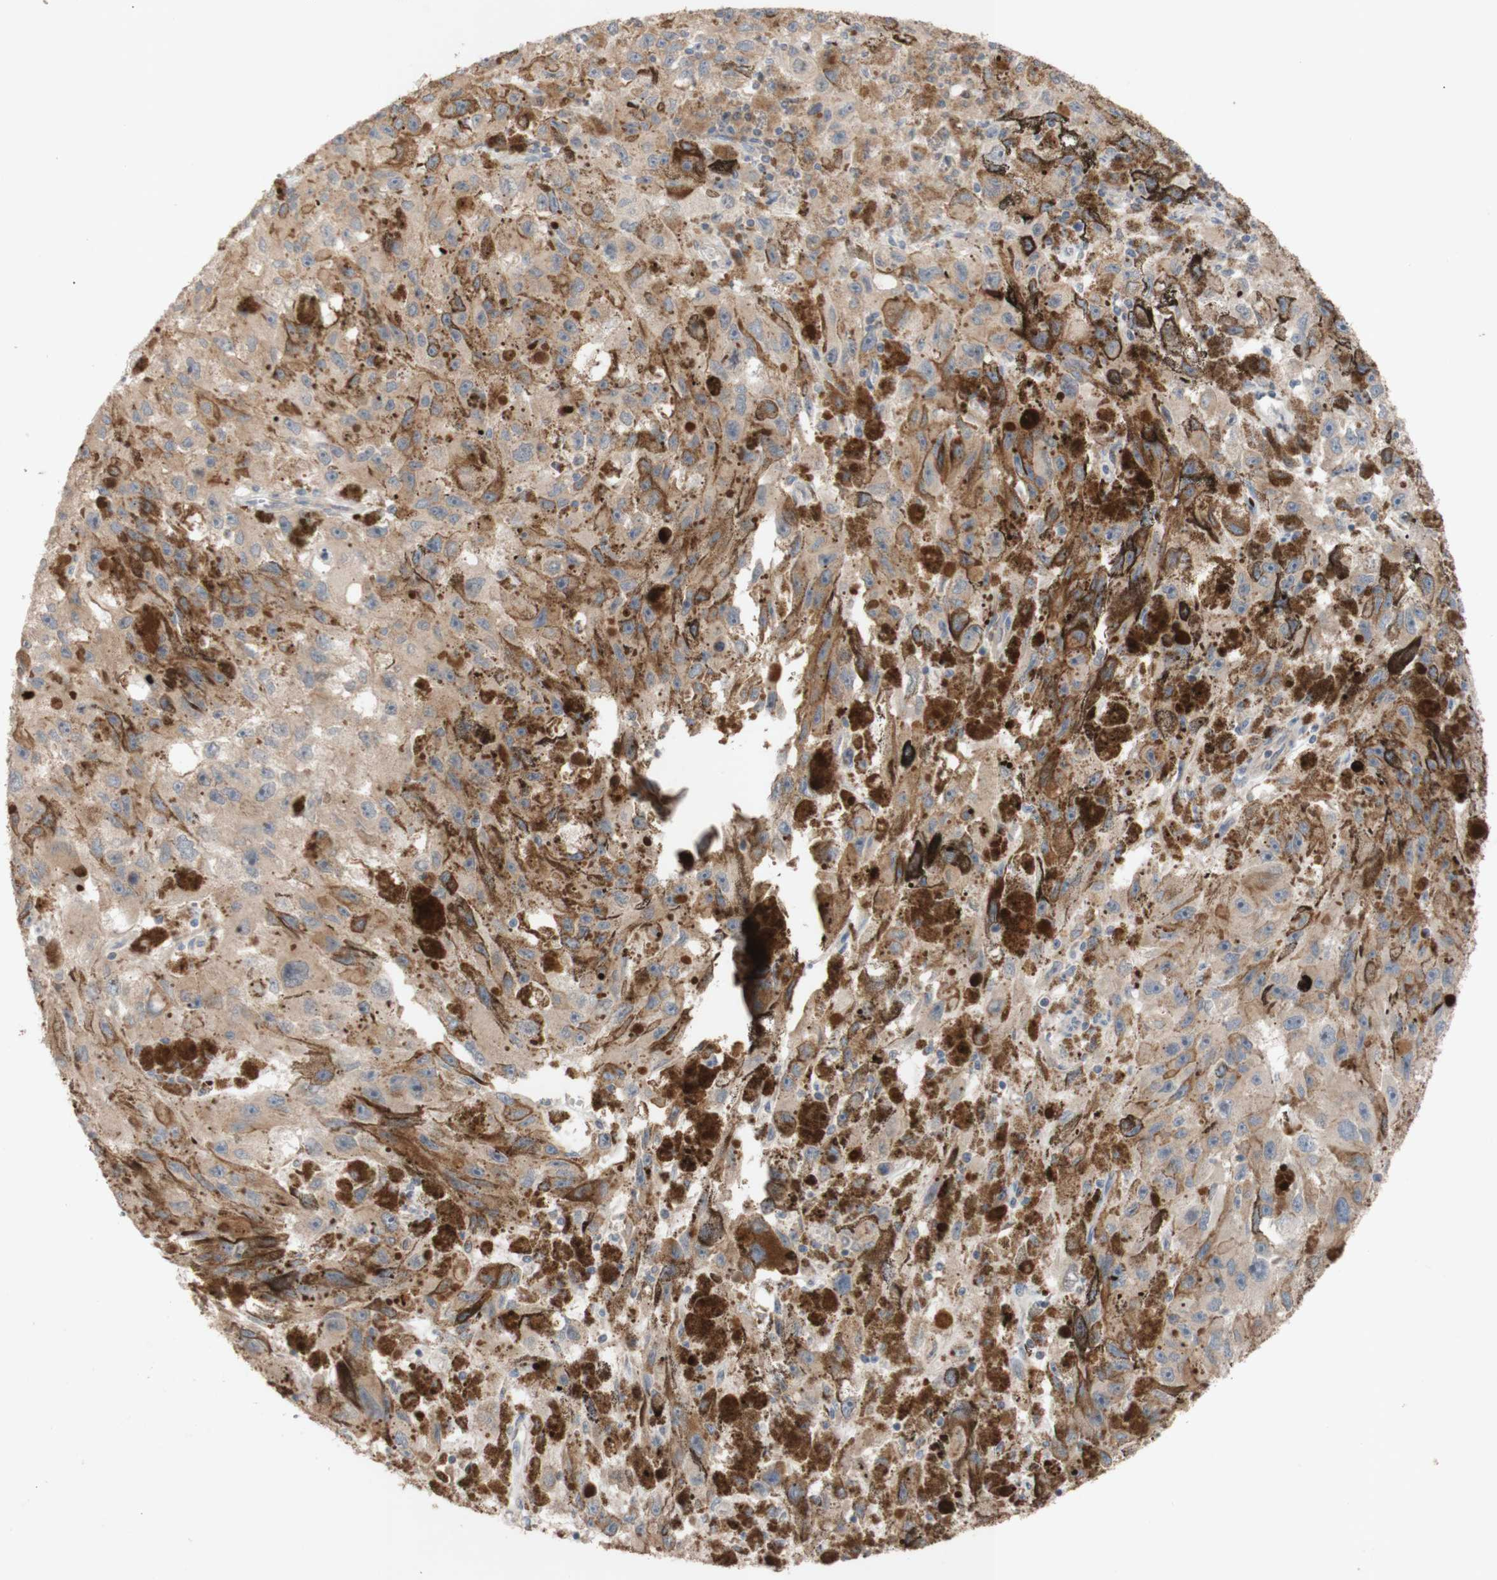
{"staining": {"intensity": "weak", "quantity": ">75%", "location": "cytoplasmic/membranous"}, "tissue": "melanoma", "cell_type": "Tumor cells", "image_type": "cancer", "snomed": [{"axis": "morphology", "description": "Malignant melanoma, NOS"}, {"axis": "topography", "description": "Skin"}], "caption": "High-power microscopy captured an immunohistochemistry (IHC) image of melanoma, revealing weak cytoplasmic/membranous staining in approximately >75% of tumor cells. The staining is performed using DAB (3,3'-diaminobenzidine) brown chromogen to label protein expression. The nuclei are counter-stained blue using hematoxylin.", "gene": "EIF2S3", "patient": {"sex": "female", "age": 104}}